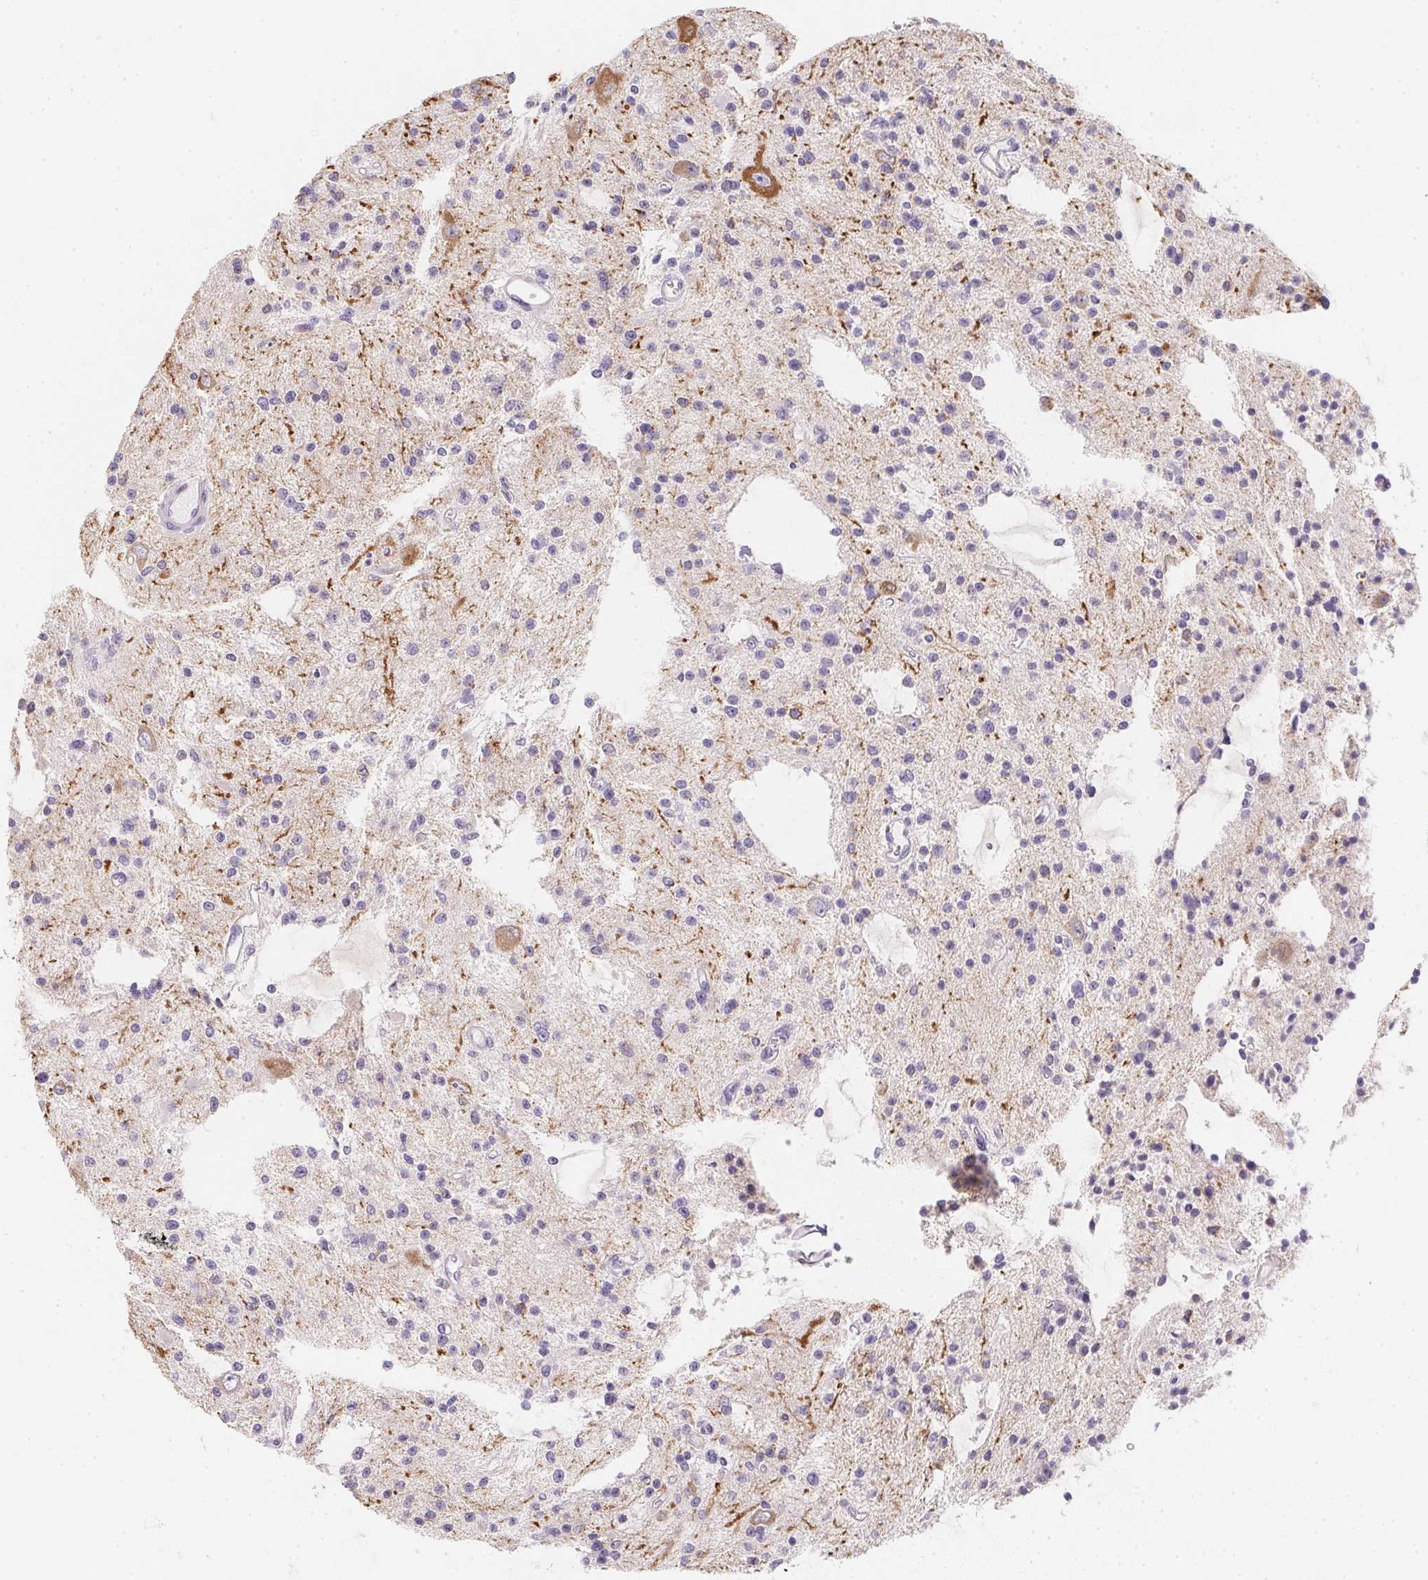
{"staining": {"intensity": "negative", "quantity": "none", "location": "none"}, "tissue": "glioma", "cell_type": "Tumor cells", "image_type": "cancer", "snomed": [{"axis": "morphology", "description": "Glioma, malignant, Low grade"}, {"axis": "topography", "description": "Brain"}], "caption": "Glioma stained for a protein using IHC exhibits no positivity tumor cells.", "gene": "MAP1A", "patient": {"sex": "male", "age": 43}}